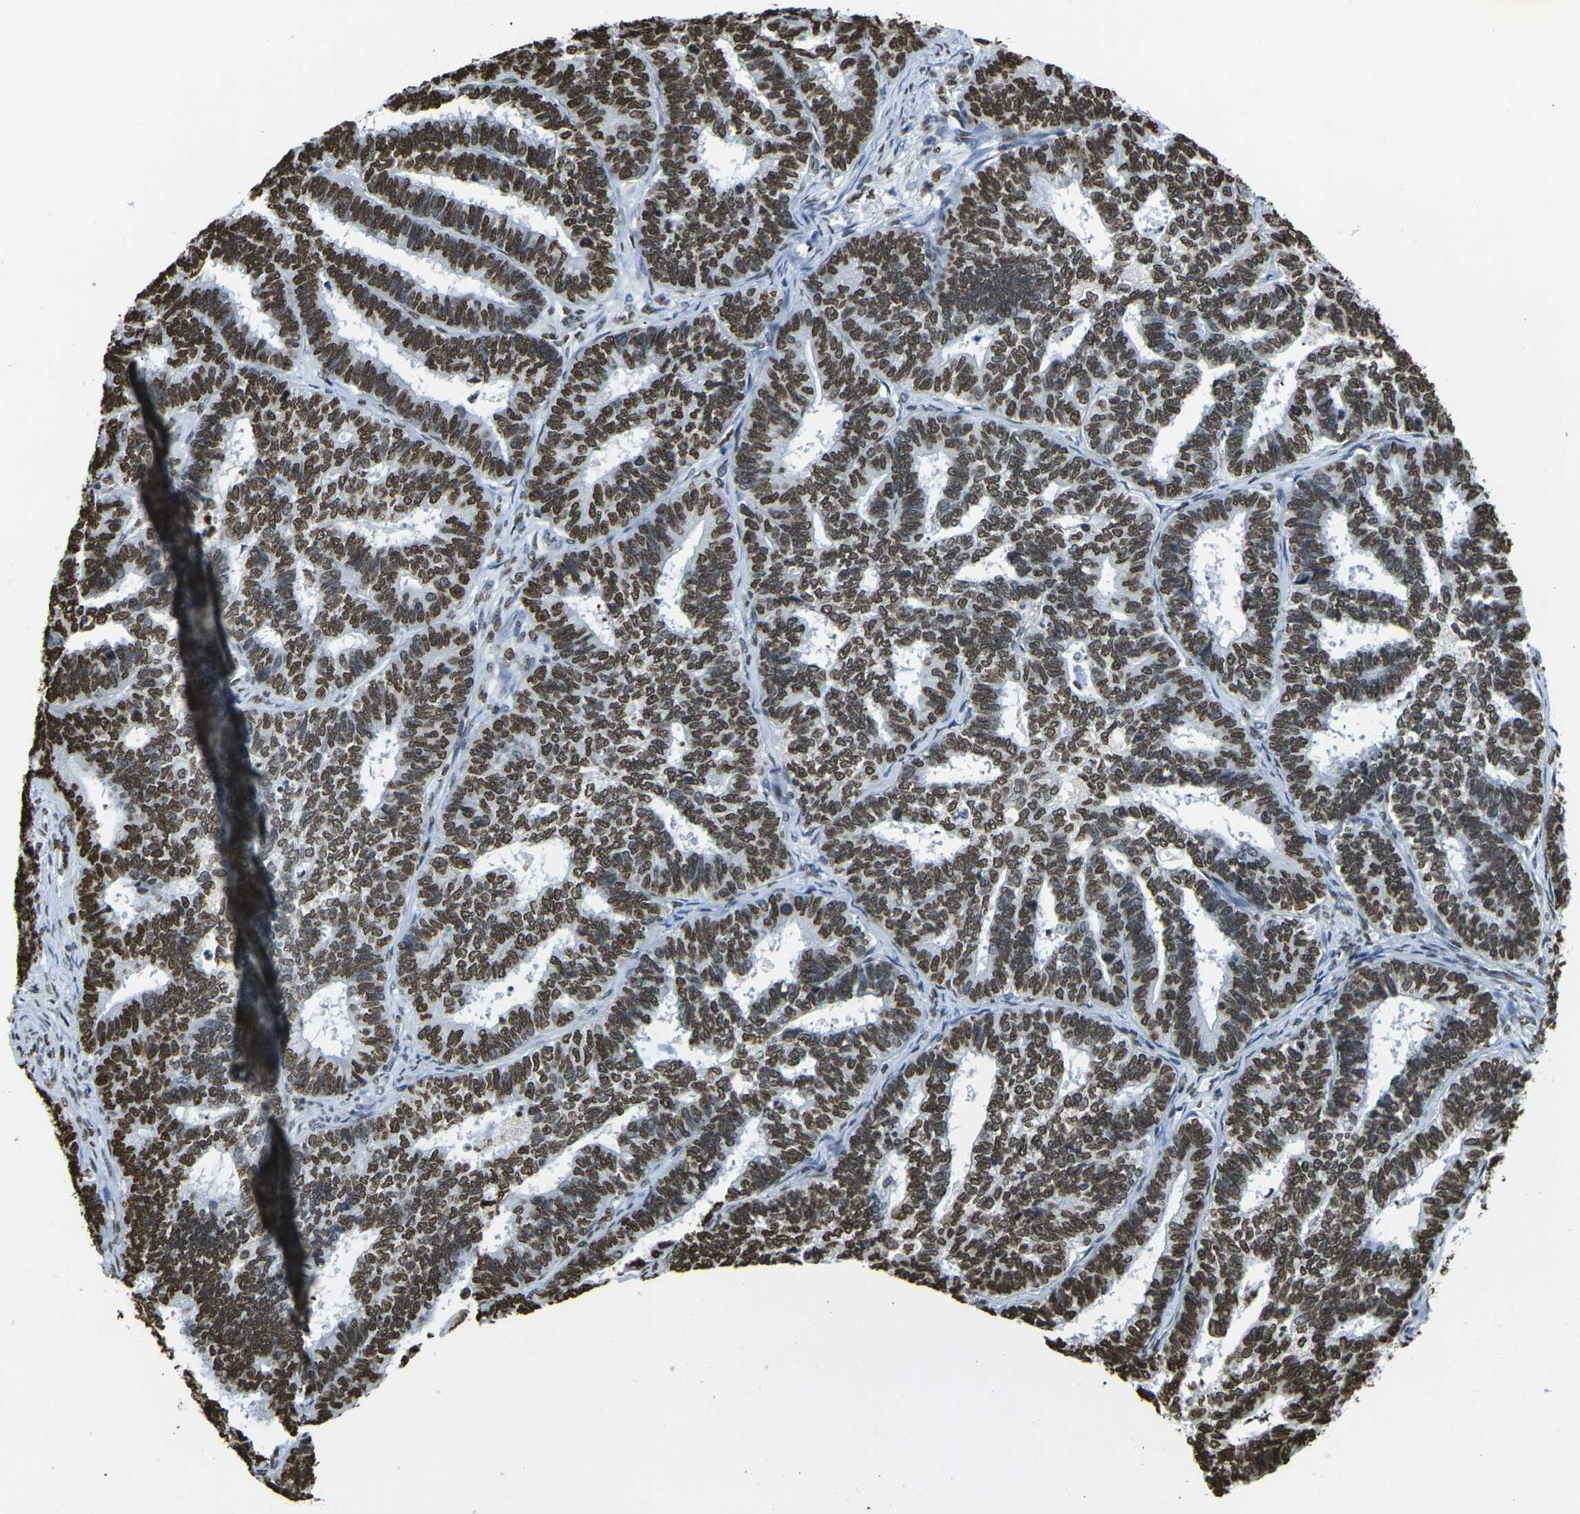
{"staining": {"intensity": "strong", "quantity": ">75%", "location": "nuclear"}, "tissue": "endometrial cancer", "cell_type": "Tumor cells", "image_type": "cancer", "snomed": [{"axis": "morphology", "description": "Adenocarcinoma, NOS"}, {"axis": "topography", "description": "Endometrium"}], "caption": "A histopathology image of endometrial cancer stained for a protein displays strong nuclear brown staining in tumor cells.", "gene": "DRAXIN", "patient": {"sex": "female", "age": 70}}